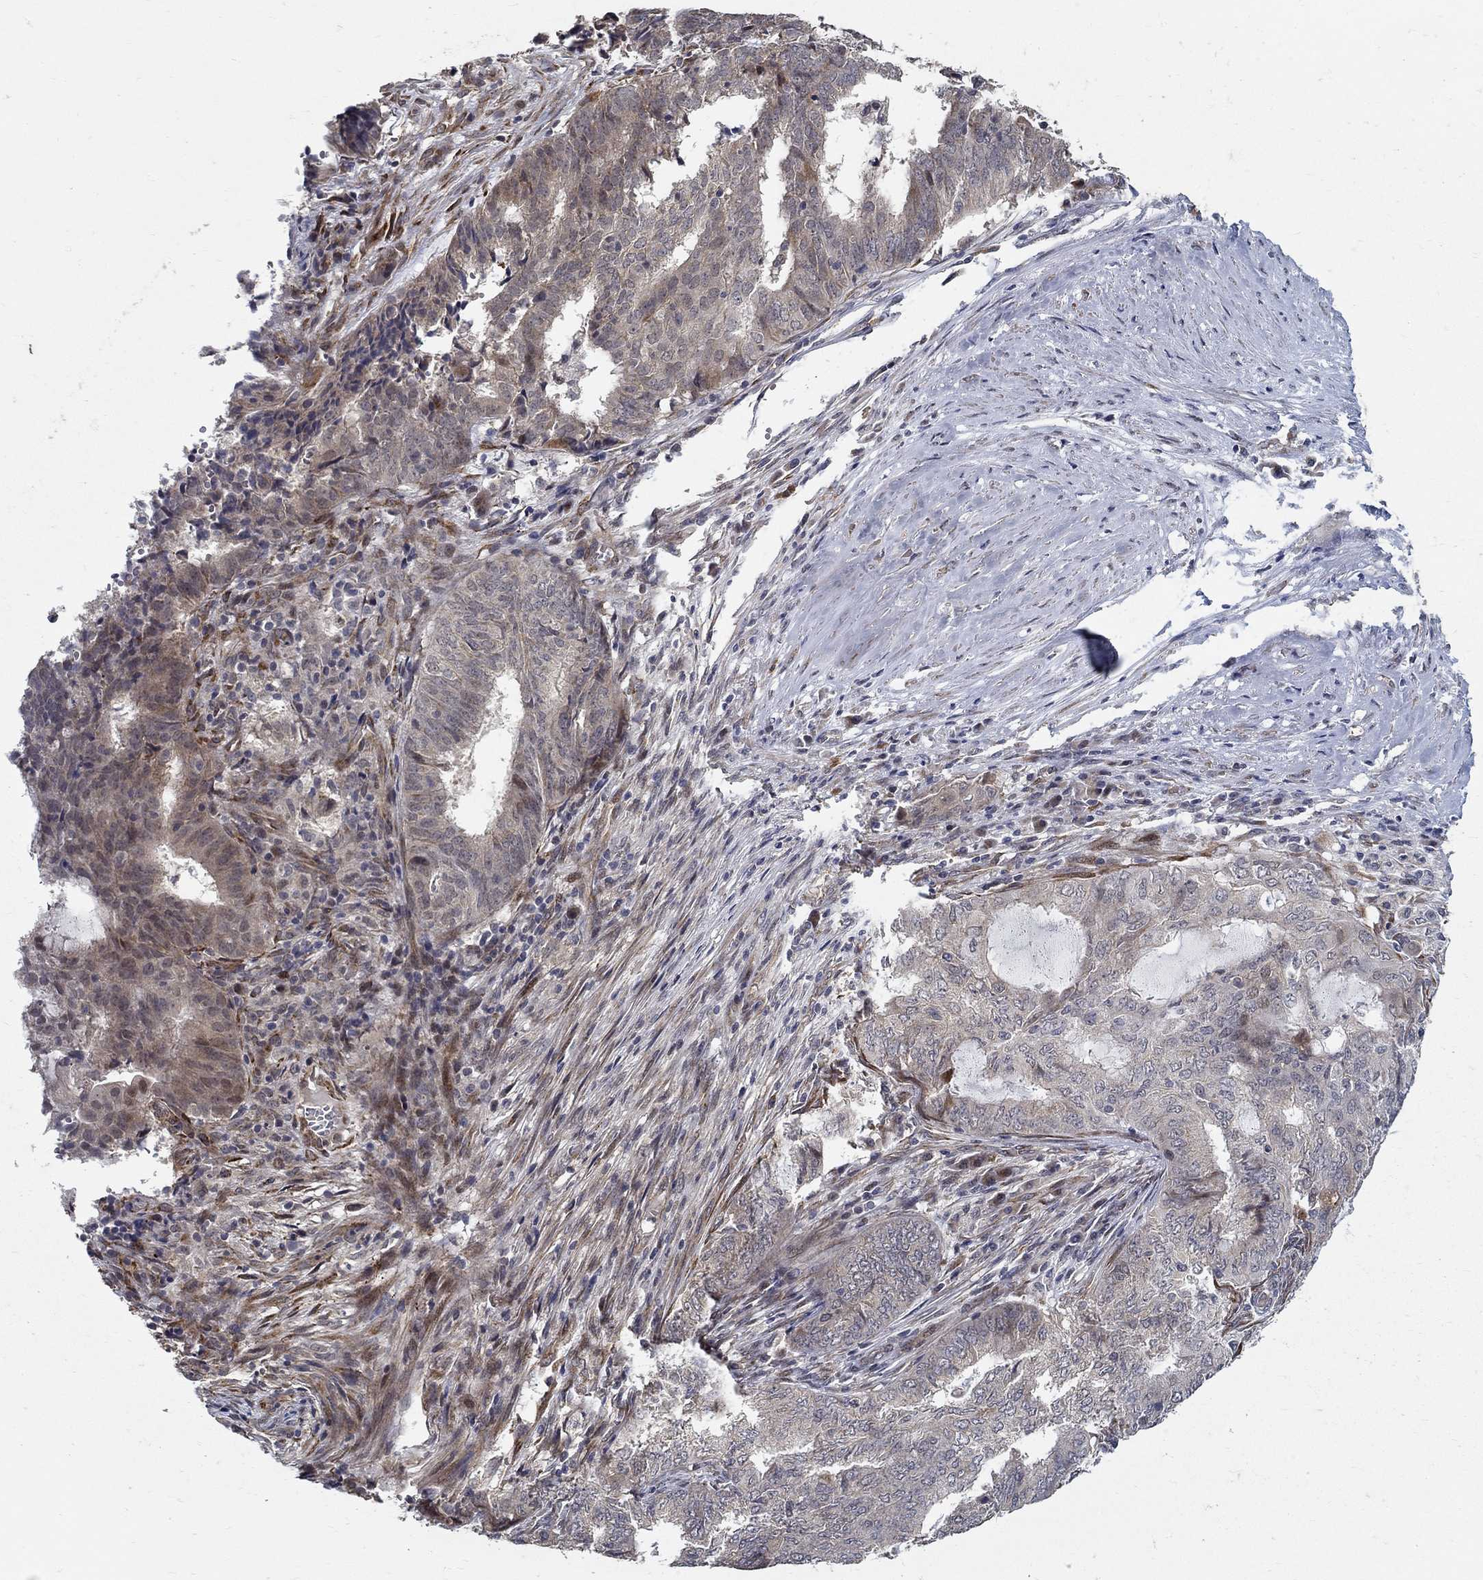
{"staining": {"intensity": "moderate", "quantity": "<25%", "location": "cytoplasmic/membranous,nuclear"}, "tissue": "endometrial cancer", "cell_type": "Tumor cells", "image_type": "cancer", "snomed": [{"axis": "morphology", "description": "Adenocarcinoma, NOS"}, {"axis": "topography", "description": "Endometrium"}], "caption": "Endometrial adenocarcinoma stained for a protein shows moderate cytoplasmic/membranous and nuclear positivity in tumor cells.", "gene": "ZNF594", "patient": {"sex": "female", "age": 62}}